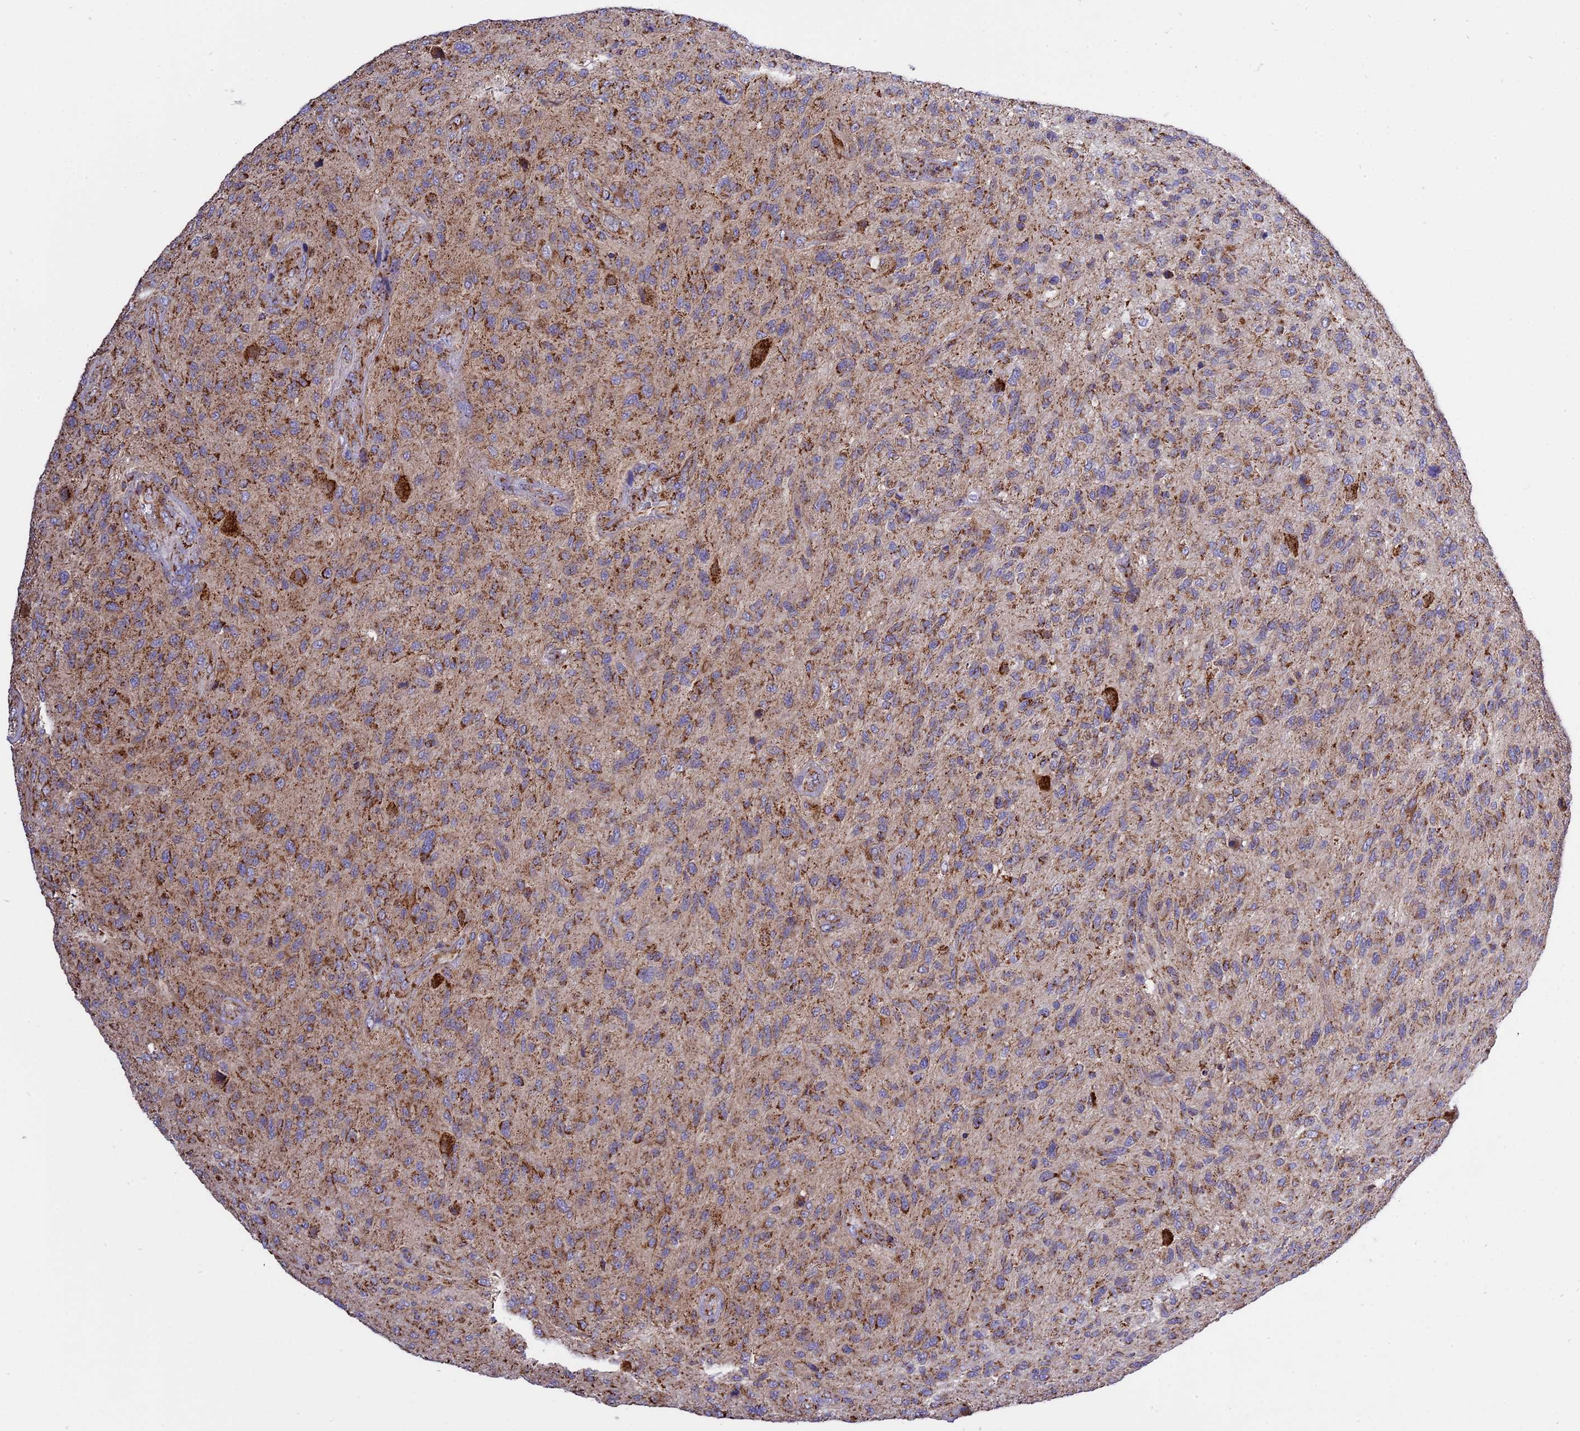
{"staining": {"intensity": "moderate", "quantity": "25%-75%", "location": "cytoplasmic/membranous"}, "tissue": "glioma", "cell_type": "Tumor cells", "image_type": "cancer", "snomed": [{"axis": "morphology", "description": "Glioma, malignant, High grade"}, {"axis": "topography", "description": "Brain"}], "caption": "Protein positivity by immunohistochemistry reveals moderate cytoplasmic/membranous expression in approximately 25%-75% of tumor cells in glioma.", "gene": "TTC4", "patient": {"sex": "male", "age": 47}}